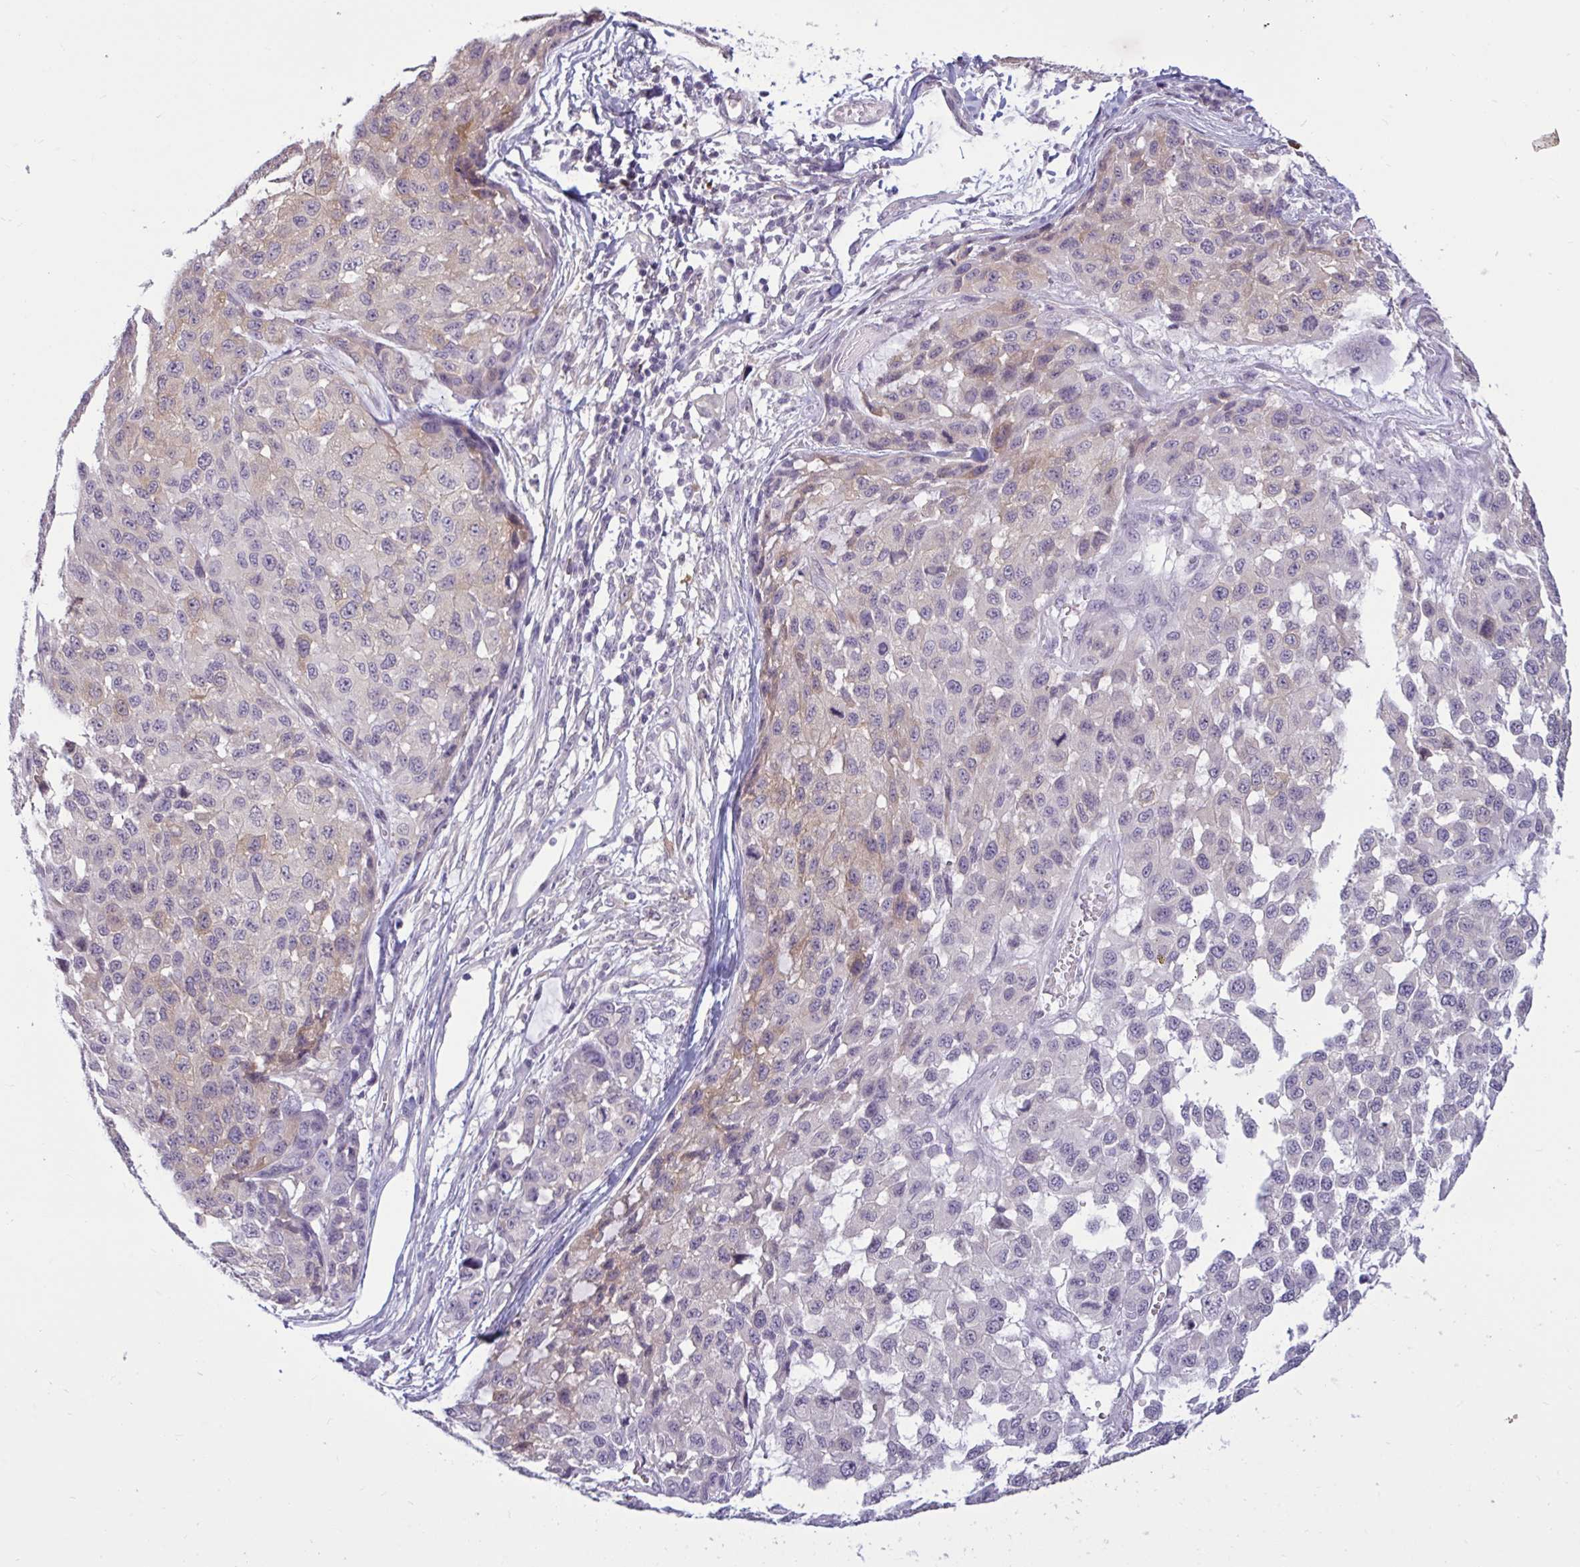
{"staining": {"intensity": "weak", "quantity": "<25%", "location": "cytoplasmic/membranous"}, "tissue": "melanoma", "cell_type": "Tumor cells", "image_type": "cancer", "snomed": [{"axis": "morphology", "description": "Malignant melanoma, NOS"}, {"axis": "topography", "description": "Skin"}], "caption": "This micrograph is of malignant melanoma stained with immunohistochemistry (IHC) to label a protein in brown with the nuclei are counter-stained blue. There is no positivity in tumor cells. The staining is performed using DAB brown chromogen with nuclei counter-stained in using hematoxylin.", "gene": "TBC1D4", "patient": {"sex": "male", "age": 62}}